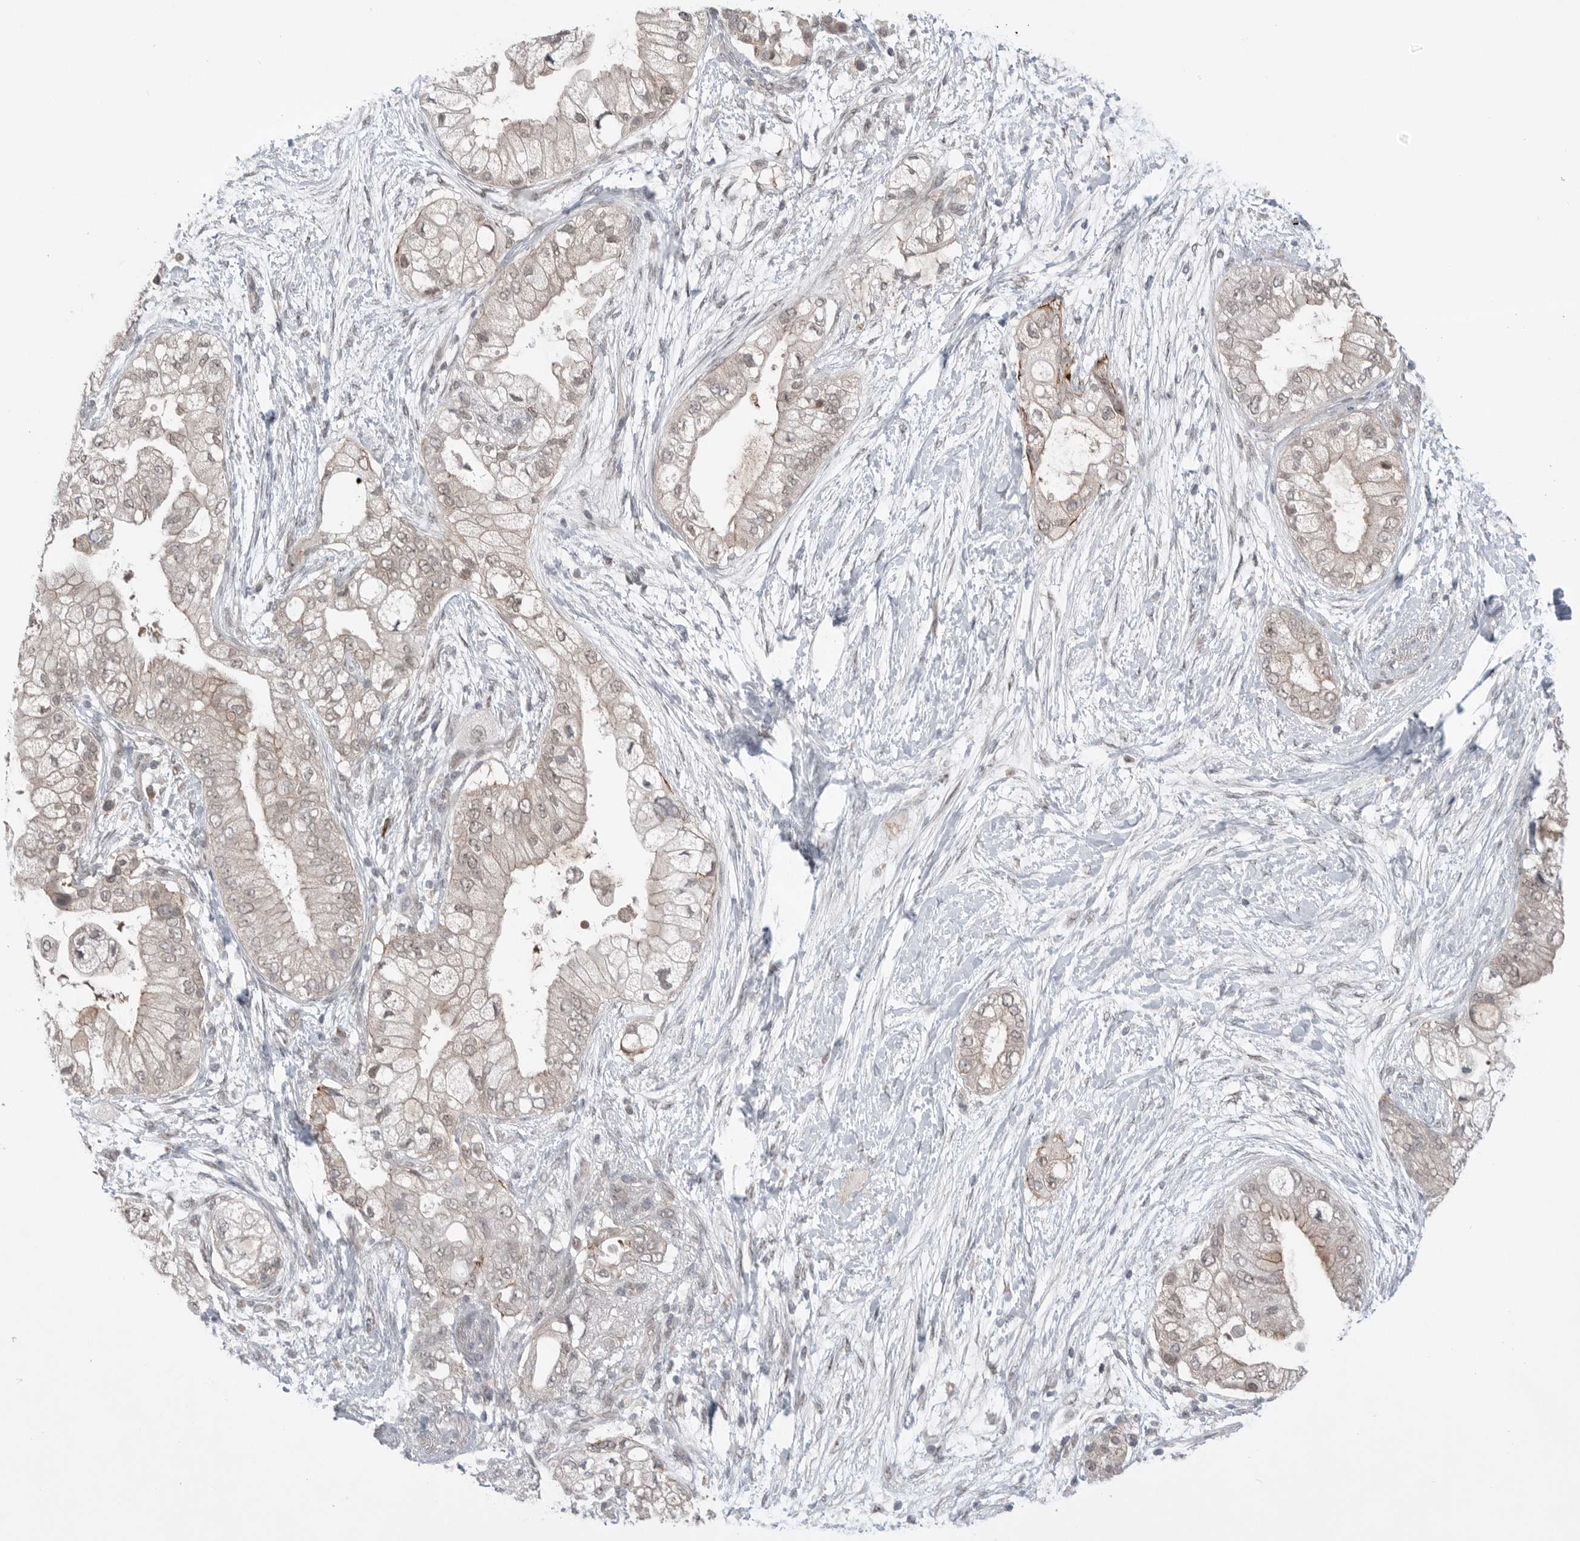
{"staining": {"intensity": "weak", "quantity": "25%-75%", "location": "cytoplasmic/membranous,nuclear"}, "tissue": "pancreatic cancer", "cell_type": "Tumor cells", "image_type": "cancer", "snomed": [{"axis": "morphology", "description": "Adenocarcinoma, NOS"}, {"axis": "topography", "description": "Pancreas"}], "caption": "Pancreatic adenocarcinoma tissue shows weak cytoplasmic/membranous and nuclear positivity in approximately 25%-75% of tumor cells (brown staining indicates protein expression, while blue staining denotes nuclei).", "gene": "NTAQ1", "patient": {"sex": "male", "age": 53}}